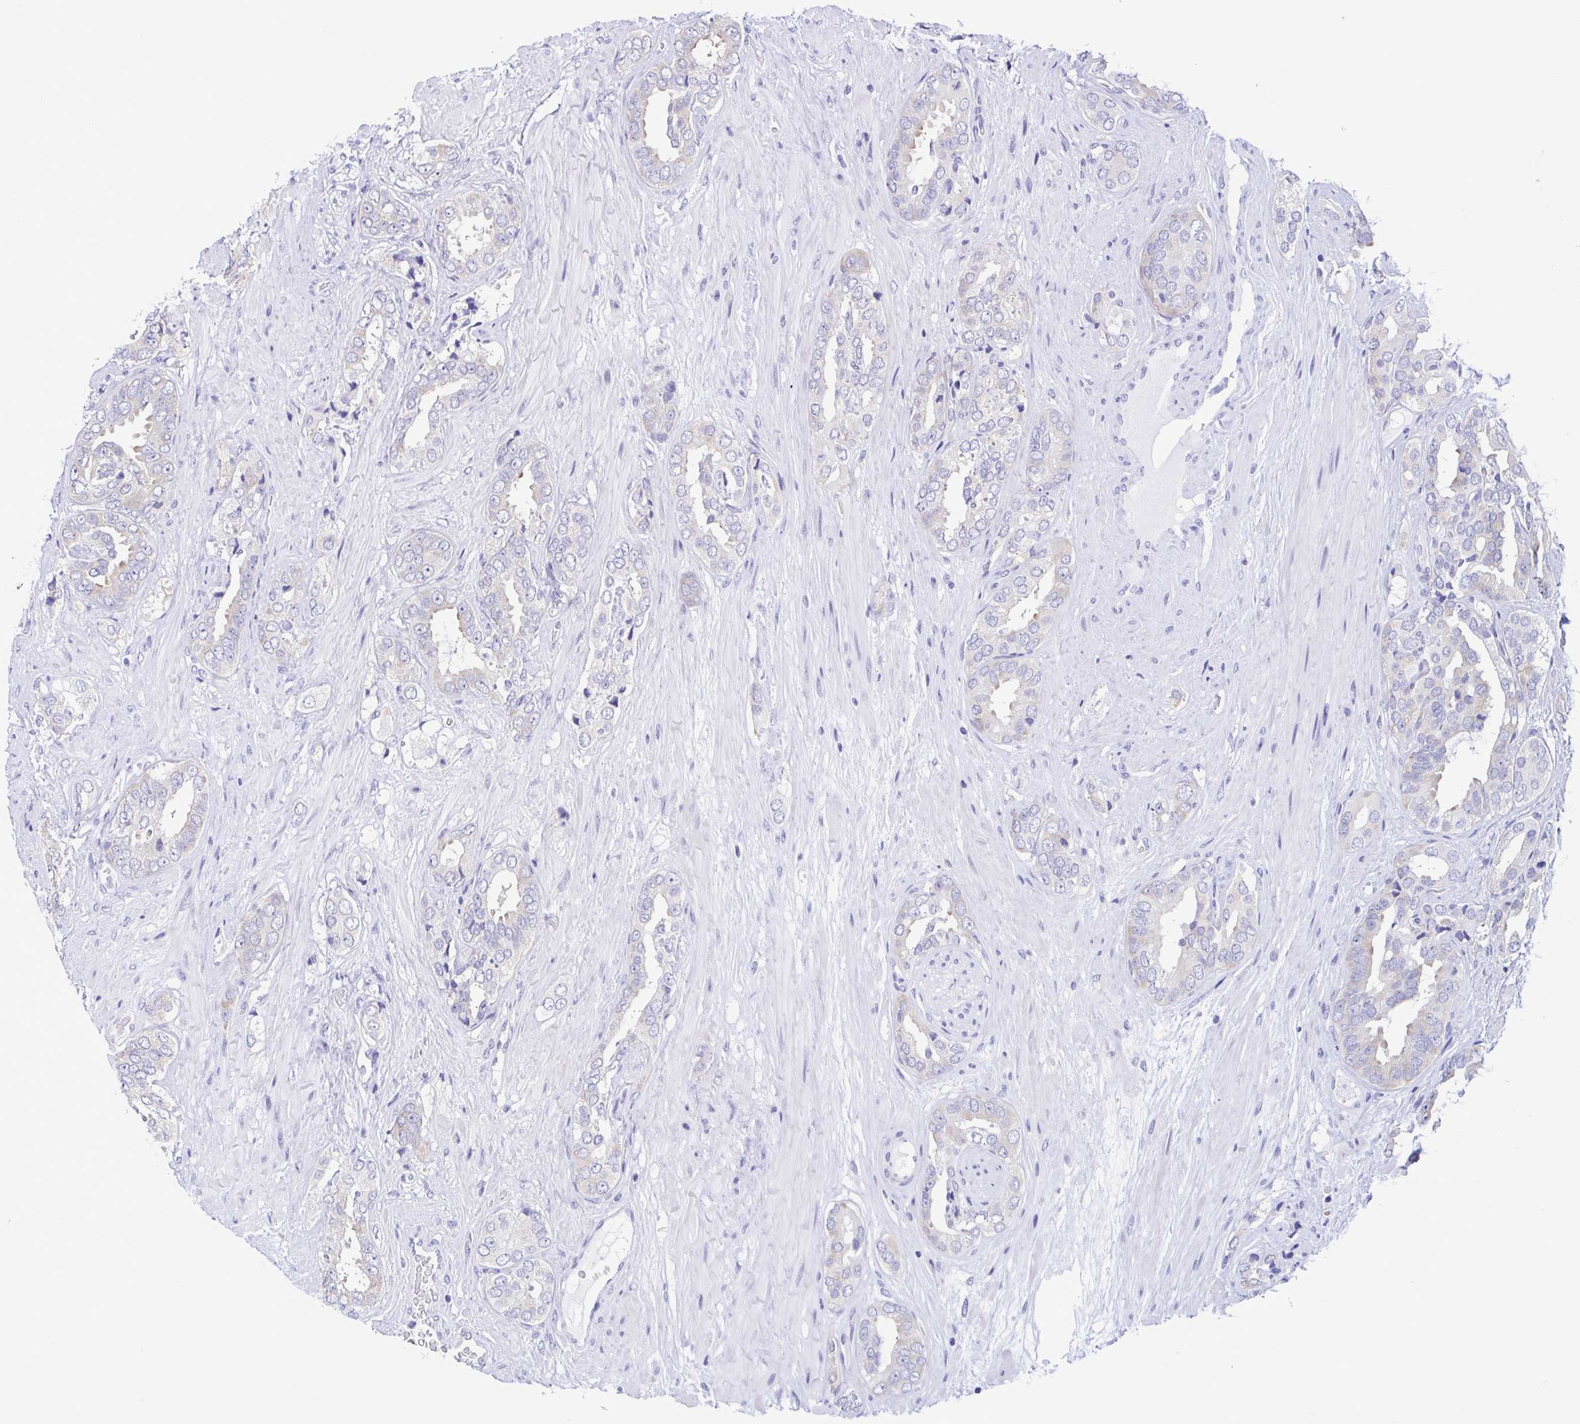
{"staining": {"intensity": "negative", "quantity": "none", "location": "none"}, "tissue": "prostate cancer", "cell_type": "Tumor cells", "image_type": "cancer", "snomed": [{"axis": "morphology", "description": "Adenocarcinoma, High grade"}, {"axis": "topography", "description": "Prostate"}], "caption": "Immunohistochemical staining of human adenocarcinoma (high-grade) (prostate) displays no significant staining in tumor cells.", "gene": "TNNI3", "patient": {"sex": "male", "age": 71}}